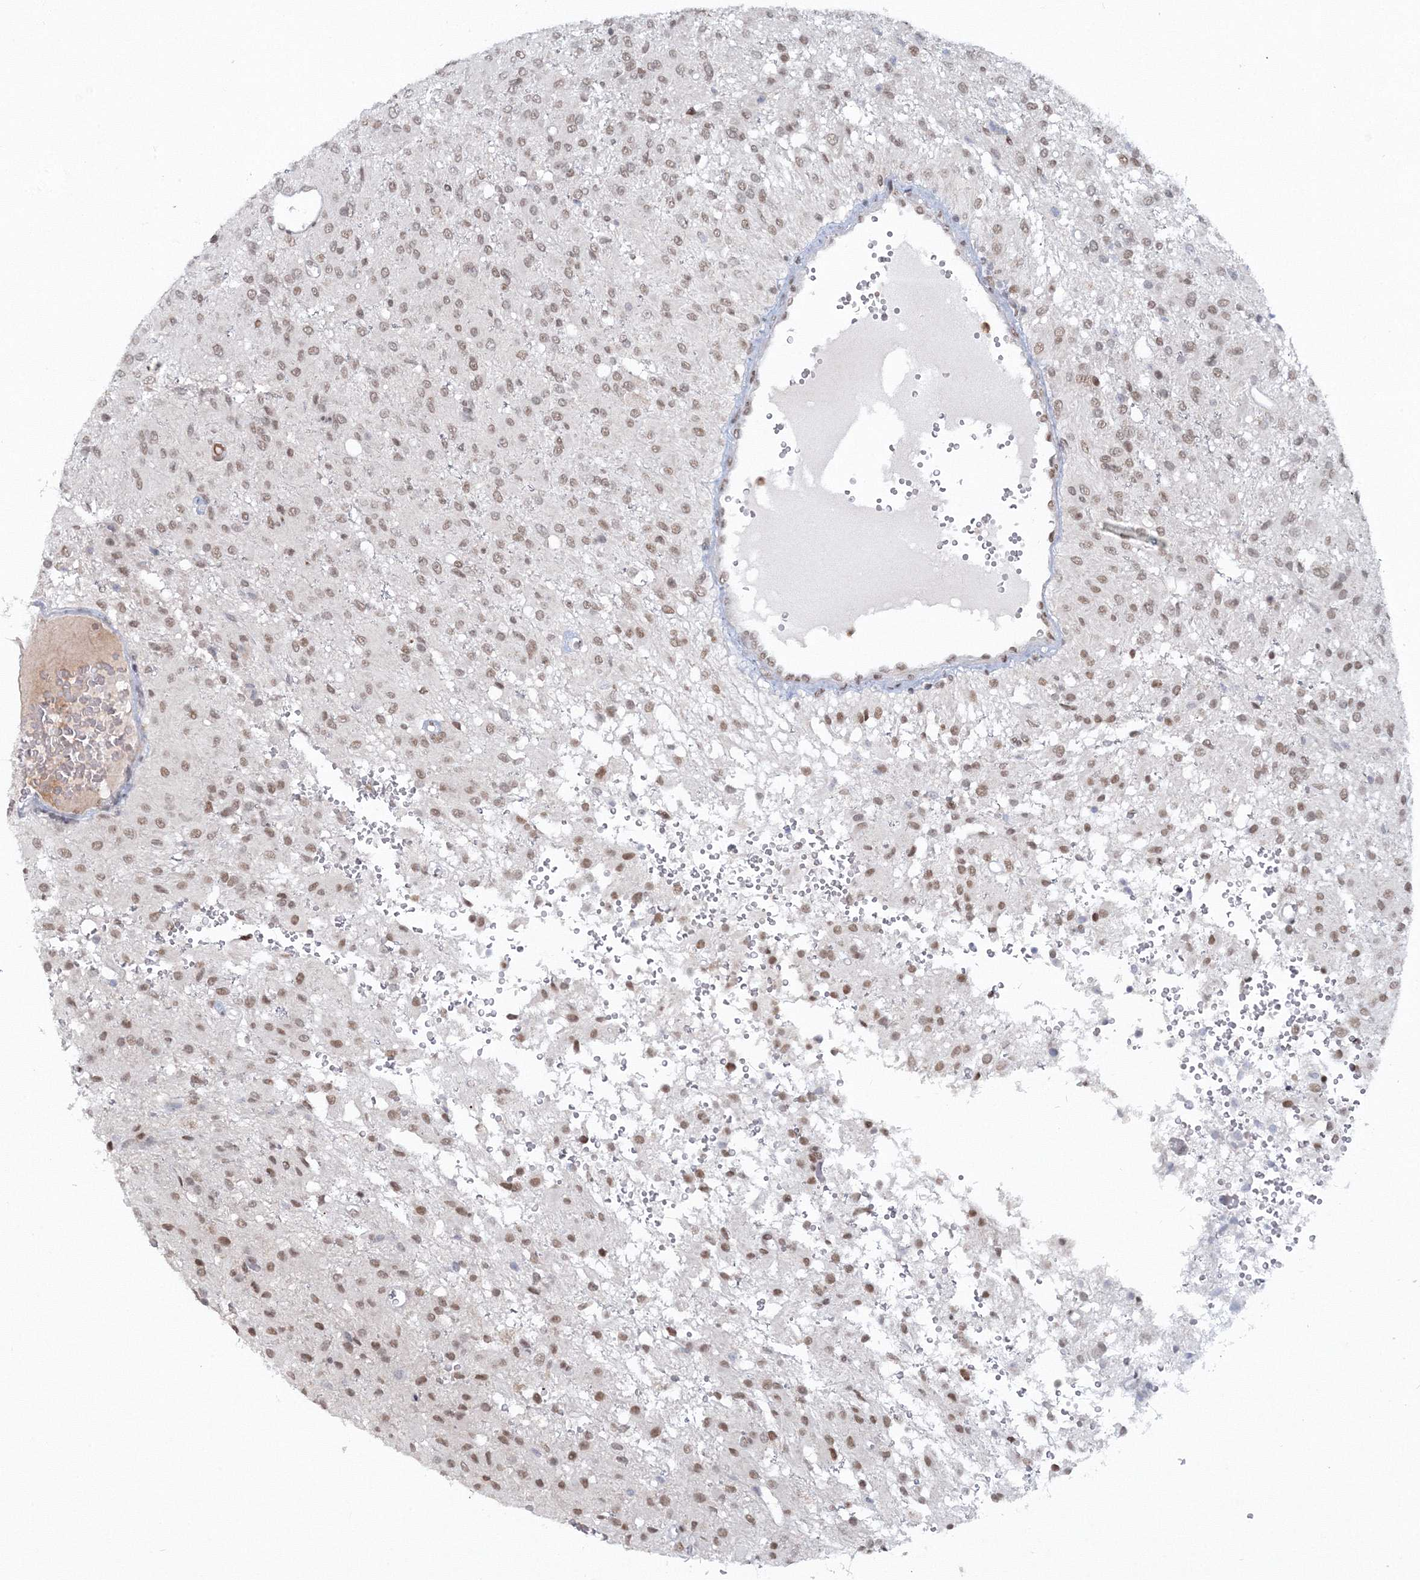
{"staining": {"intensity": "moderate", "quantity": ">75%", "location": "nuclear"}, "tissue": "glioma", "cell_type": "Tumor cells", "image_type": "cancer", "snomed": [{"axis": "morphology", "description": "Glioma, malignant, High grade"}, {"axis": "topography", "description": "Brain"}], "caption": "Immunohistochemical staining of glioma demonstrates moderate nuclear protein positivity in approximately >75% of tumor cells.", "gene": "C3orf33", "patient": {"sex": "female", "age": 59}}